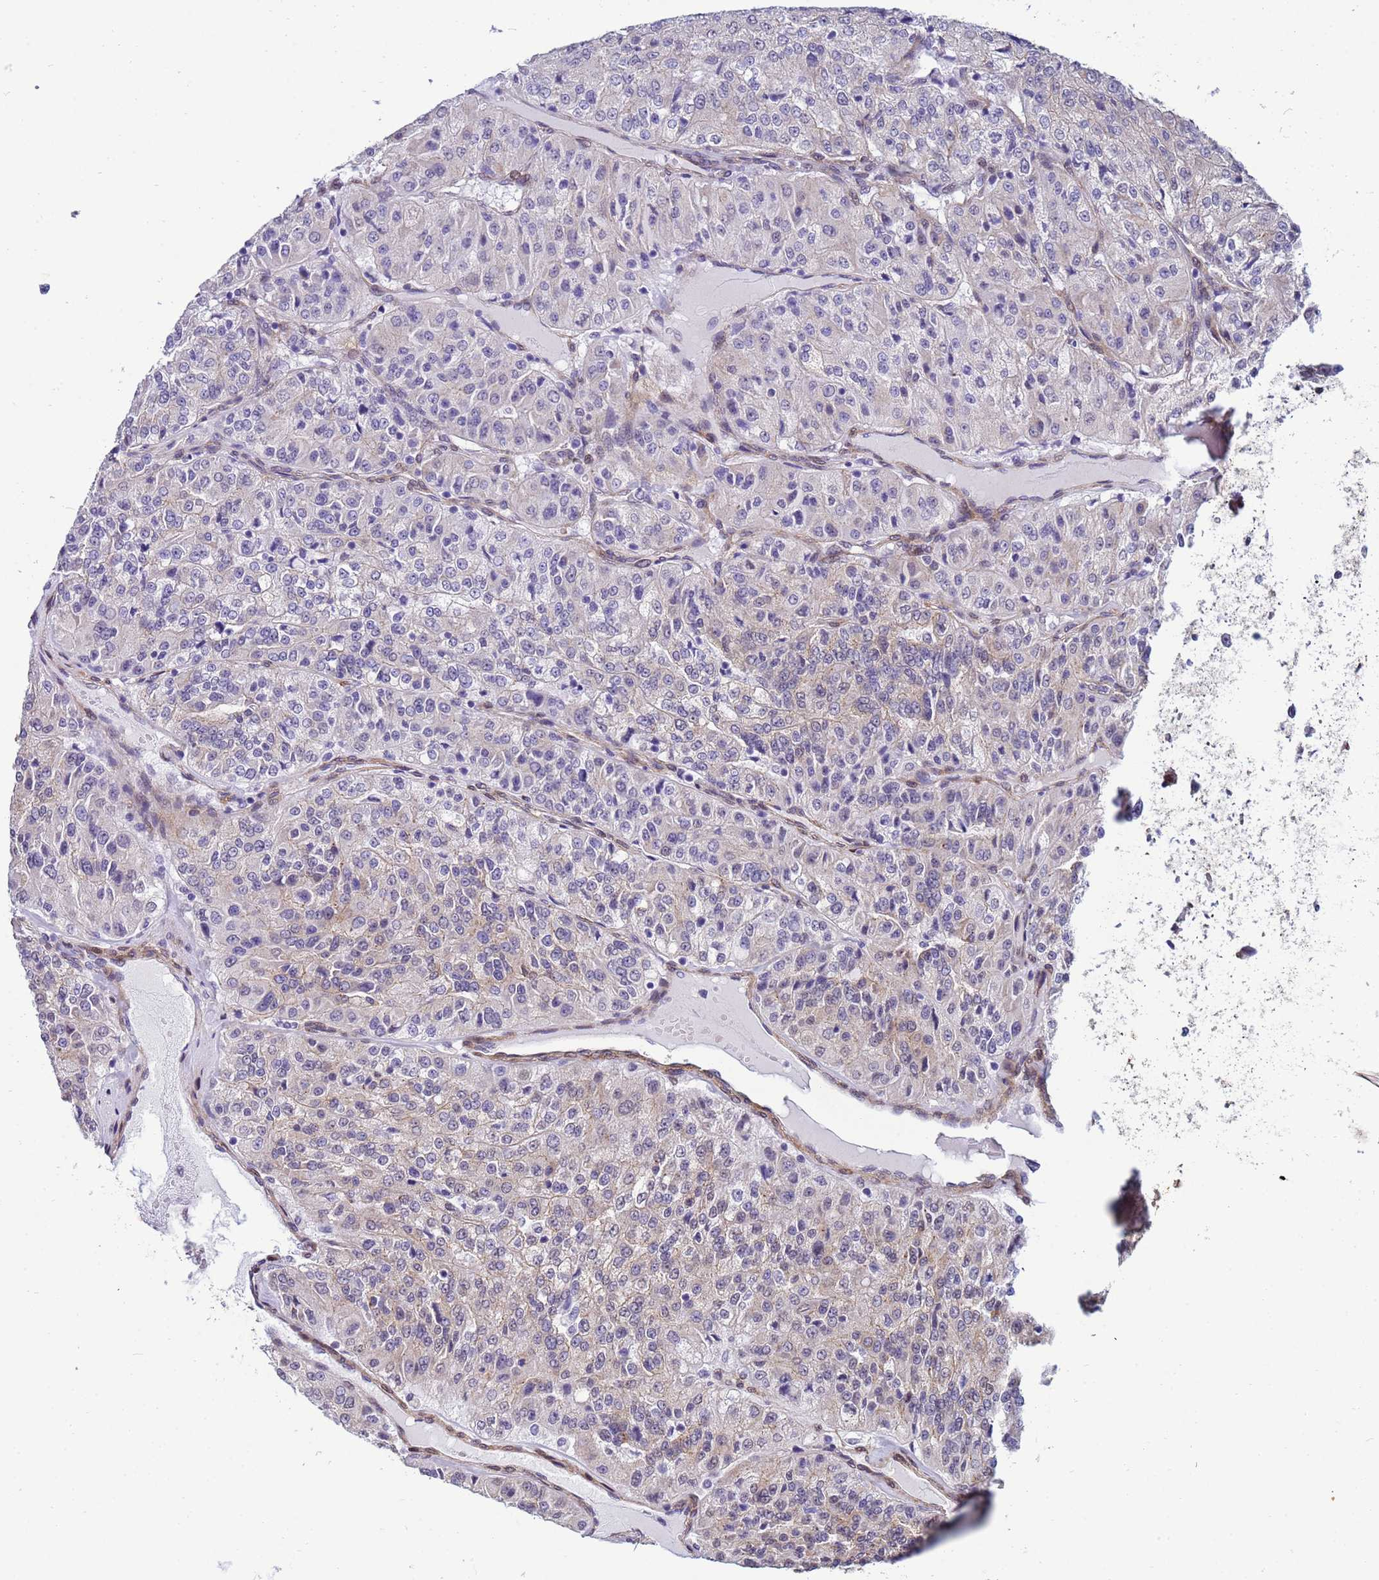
{"staining": {"intensity": "negative", "quantity": "none", "location": "none"}, "tissue": "renal cancer", "cell_type": "Tumor cells", "image_type": "cancer", "snomed": [{"axis": "morphology", "description": "Adenocarcinoma, NOS"}, {"axis": "topography", "description": "Kidney"}], "caption": "Immunohistochemistry (IHC) of renal adenocarcinoma exhibits no staining in tumor cells. (DAB (3,3'-diaminobenzidine) immunohistochemistry (IHC), high magnification).", "gene": "TRIP6", "patient": {"sex": "female", "age": 63}}